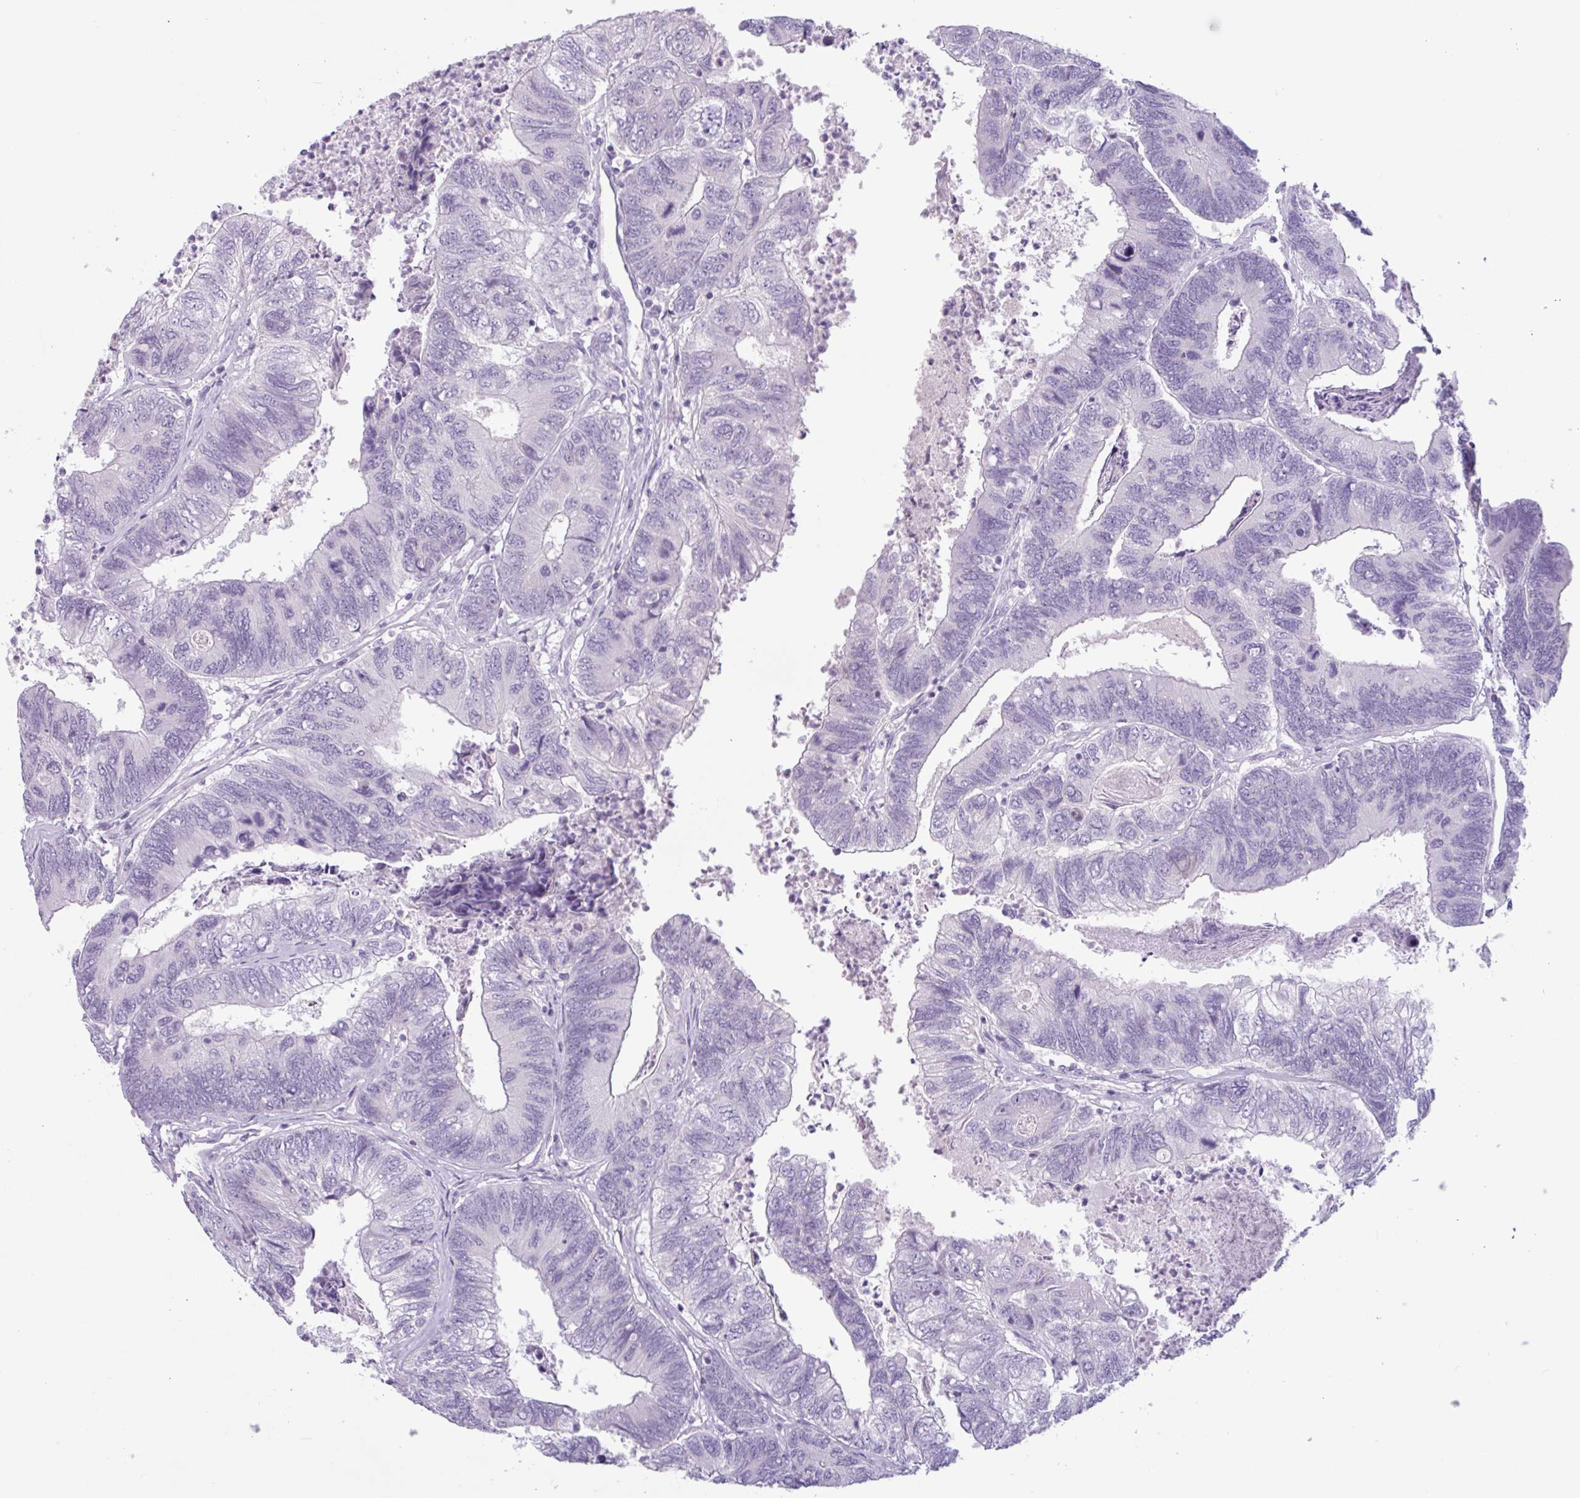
{"staining": {"intensity": "negative", "quantity": "none", "location": "none"}, "tissue": "colorectal cancer", "cell_type": "Tumor cells", "image_type": "cancer", "snomed": [{"axis": "morphology", "description": "Adenocarcinoma, NOS"}, {"axis": "topography", "description": "Colon"}], "caption": "This histopathology image is of colorectal cancer (adenocarcinoma) stained with immunohistochemistry to label a protein in brown with the nuclei are counter-stained blue. There is no expression in tumor cells.", "gene": "CTSE", "patient": {"sex": "female", "age": 67}}